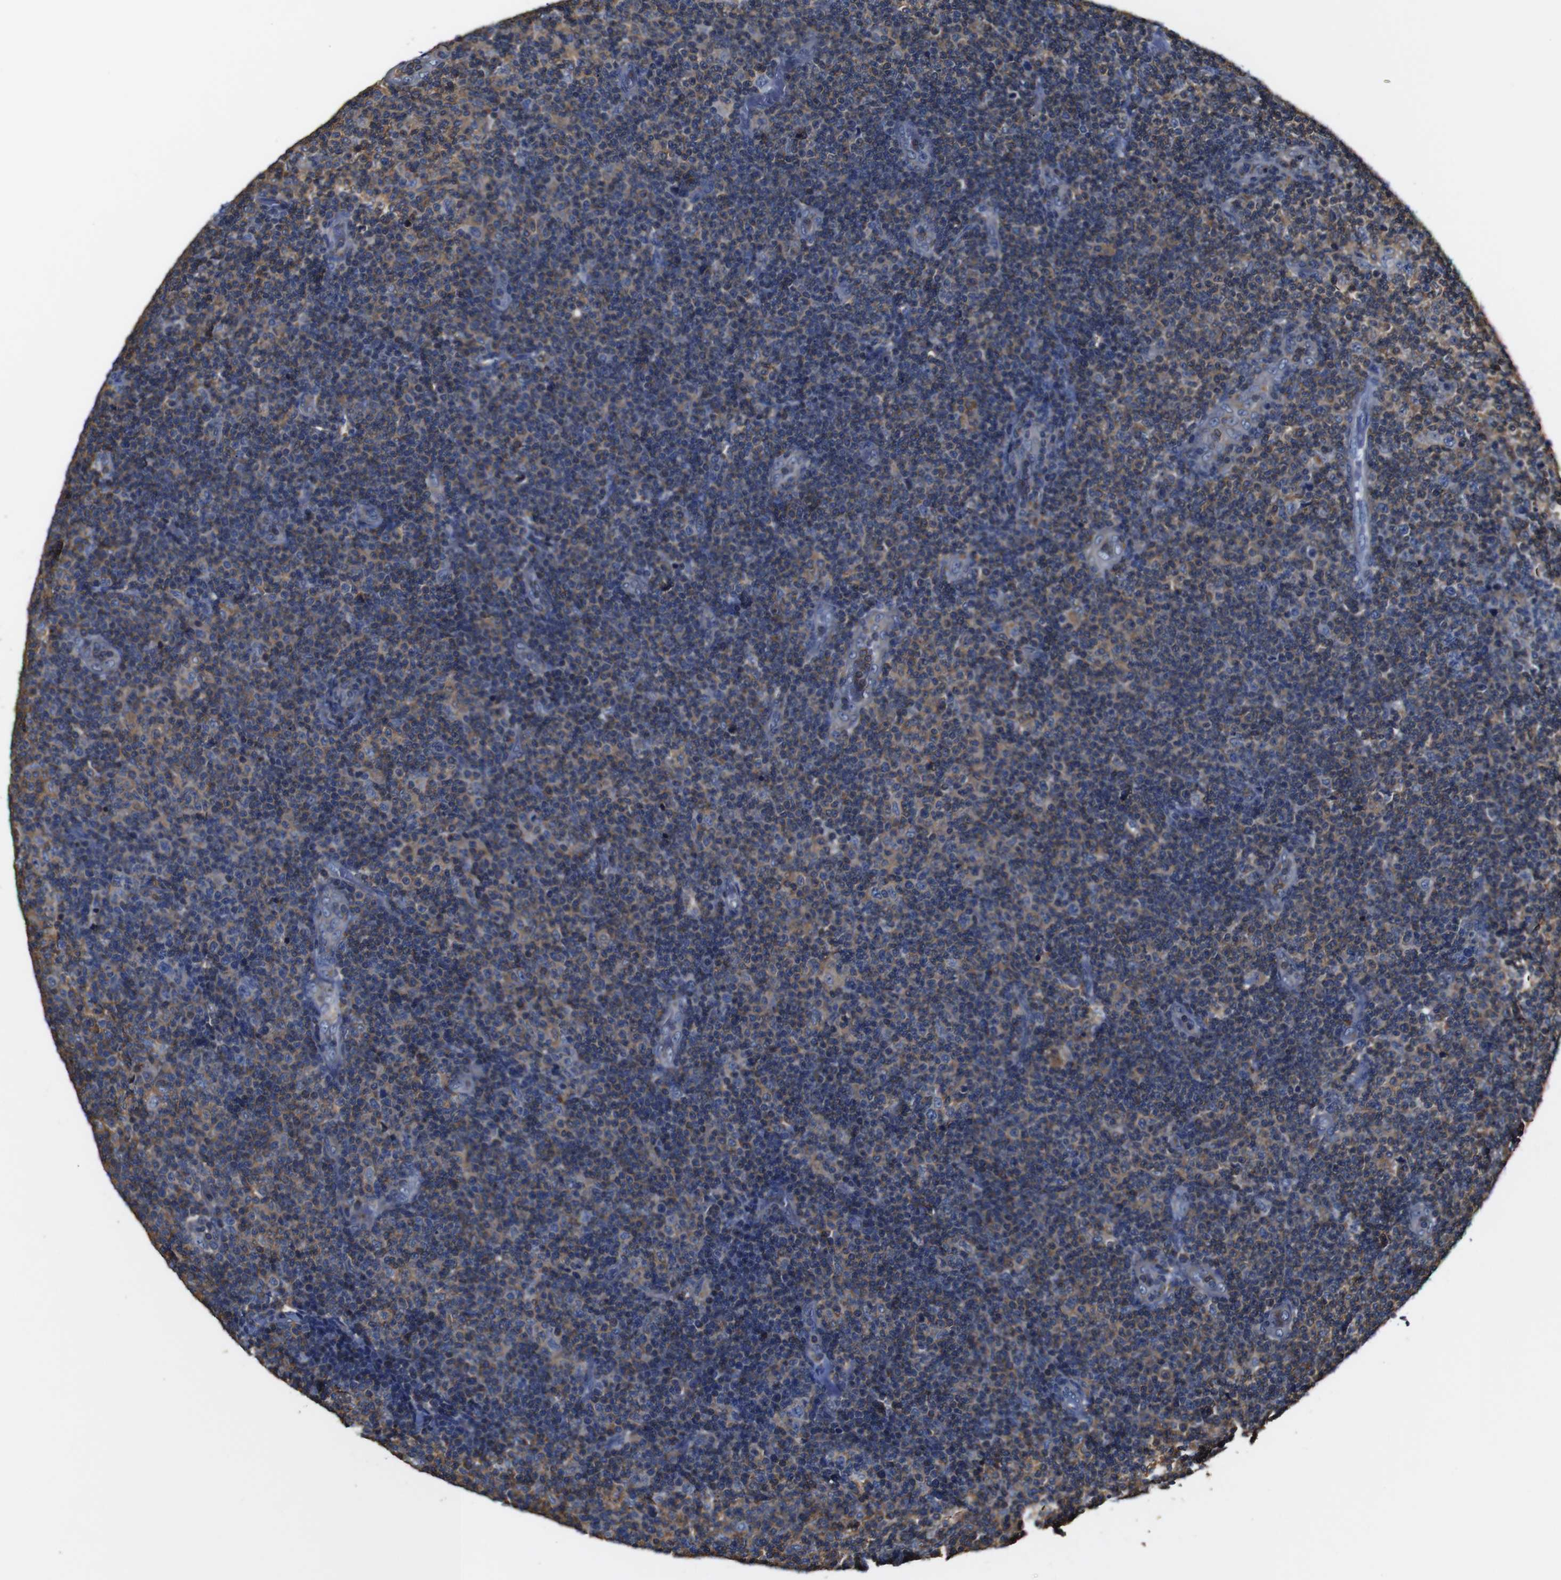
{"staining": {"intensity": "negative", "quantity": "none", "location": "none"}, "tissue": "lymphoma", "cell_type": "Tumor cells", "image_type": "cancer", "snomed": [{"axis": "morphology", "description": "Malignant lymphoma, non-Hodgkin's type, Low grade"}, {"axis": "topography", "description": "Lymph node"}], "caption": "An IHC image of lymphoma is shown. There is no staining in tumor cells of lymphoma.", "gene": "PI4KA", "patient": {"sex": "male", "age": 83}}